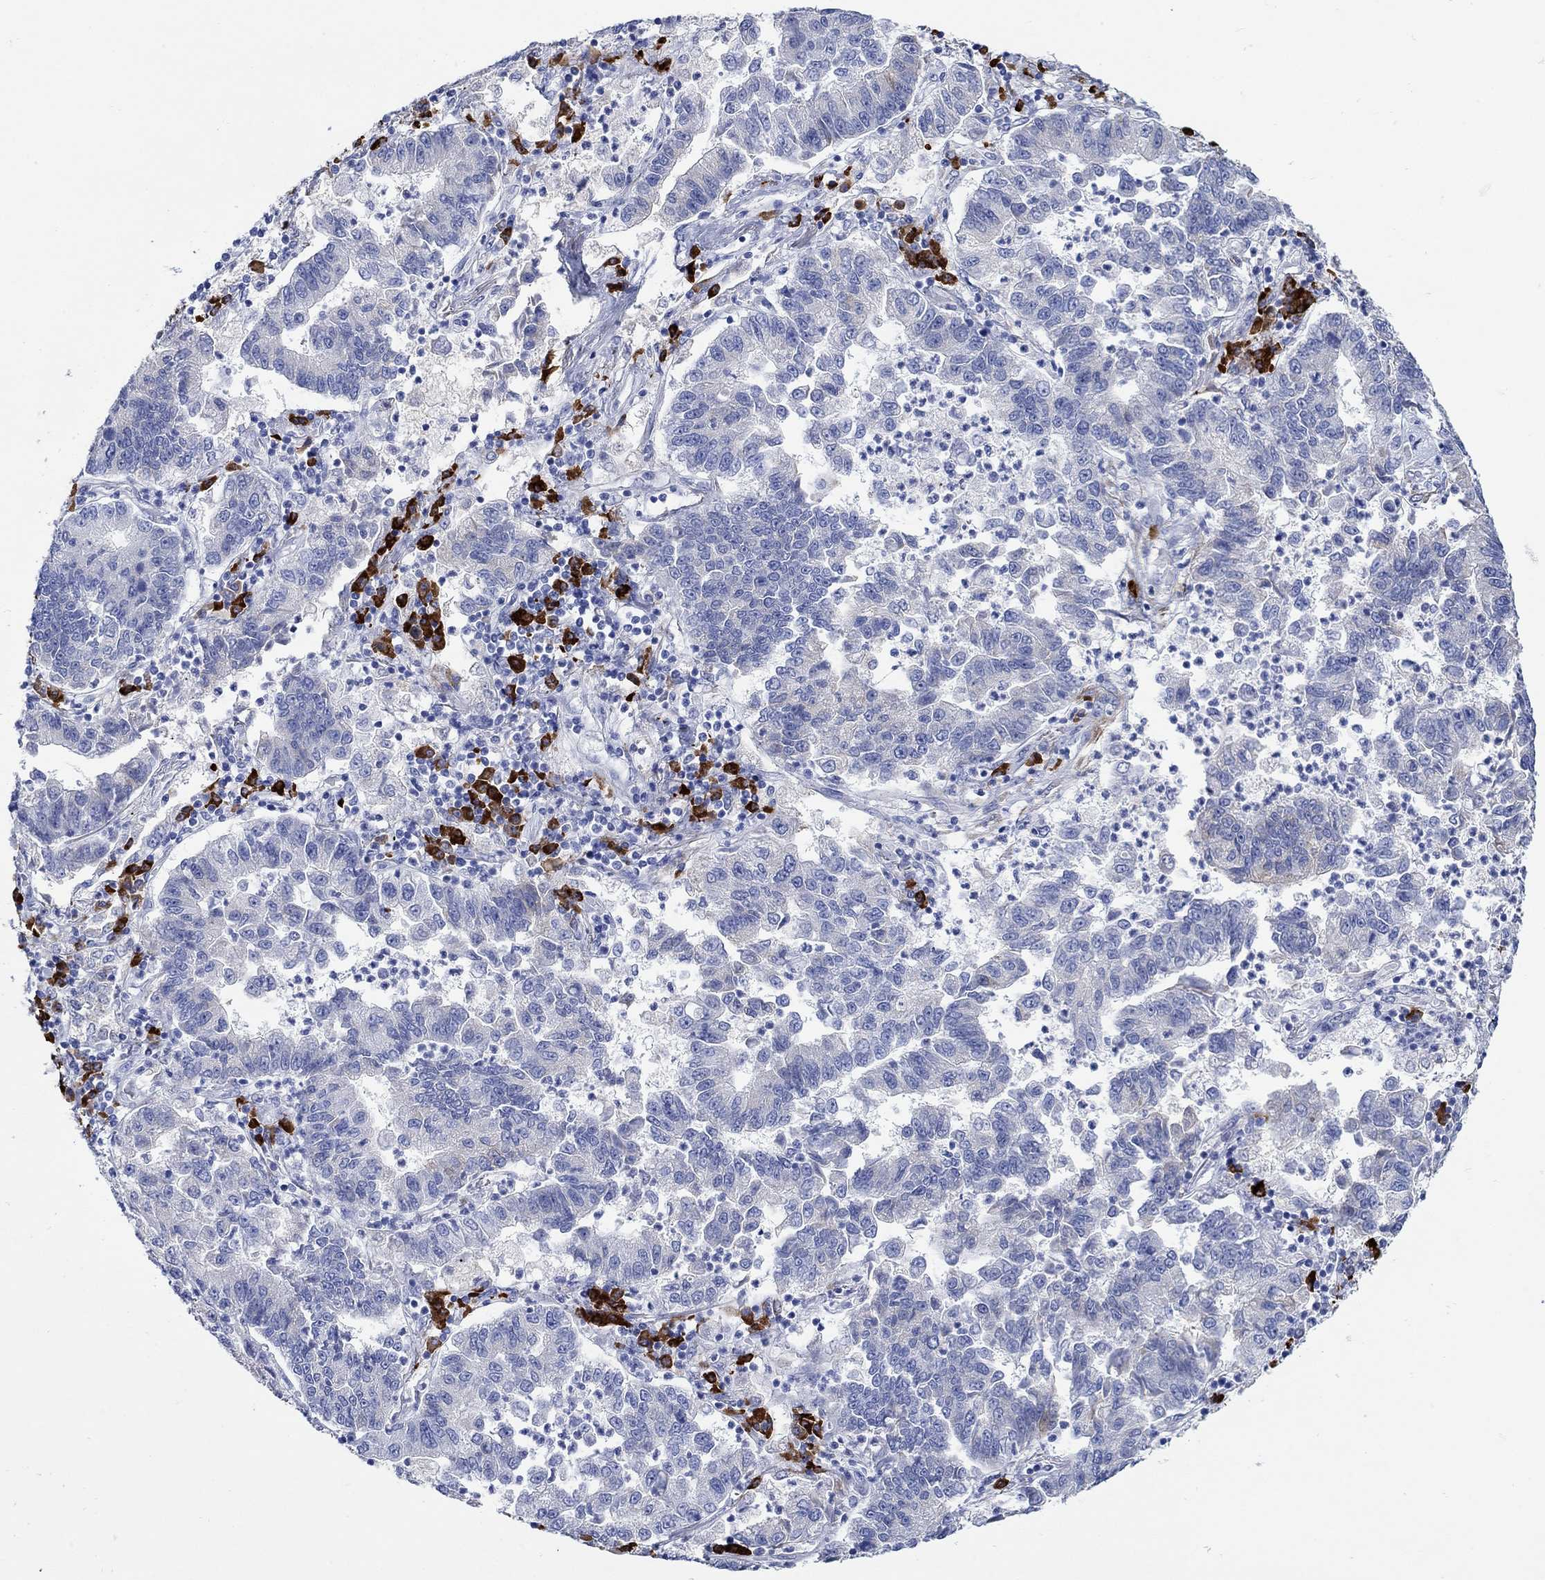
{"staining": {"intensity": "negative", "quantity": "none", "location": "none"}, "tissue": "lung cancer", "cell_type": "Tumor cells", "image_type": "cancer", "snomed": [{"axis": "morphology", "description": "Adenocarcinoma, NOS"}, {"axis": "topography", "description": "Lung"}], "caption": "Tumor cells show no significant positivity in adenocarcinoma (lung).", "gene": "P2RY6", "patient": {"sex": "female", "age": 57}}